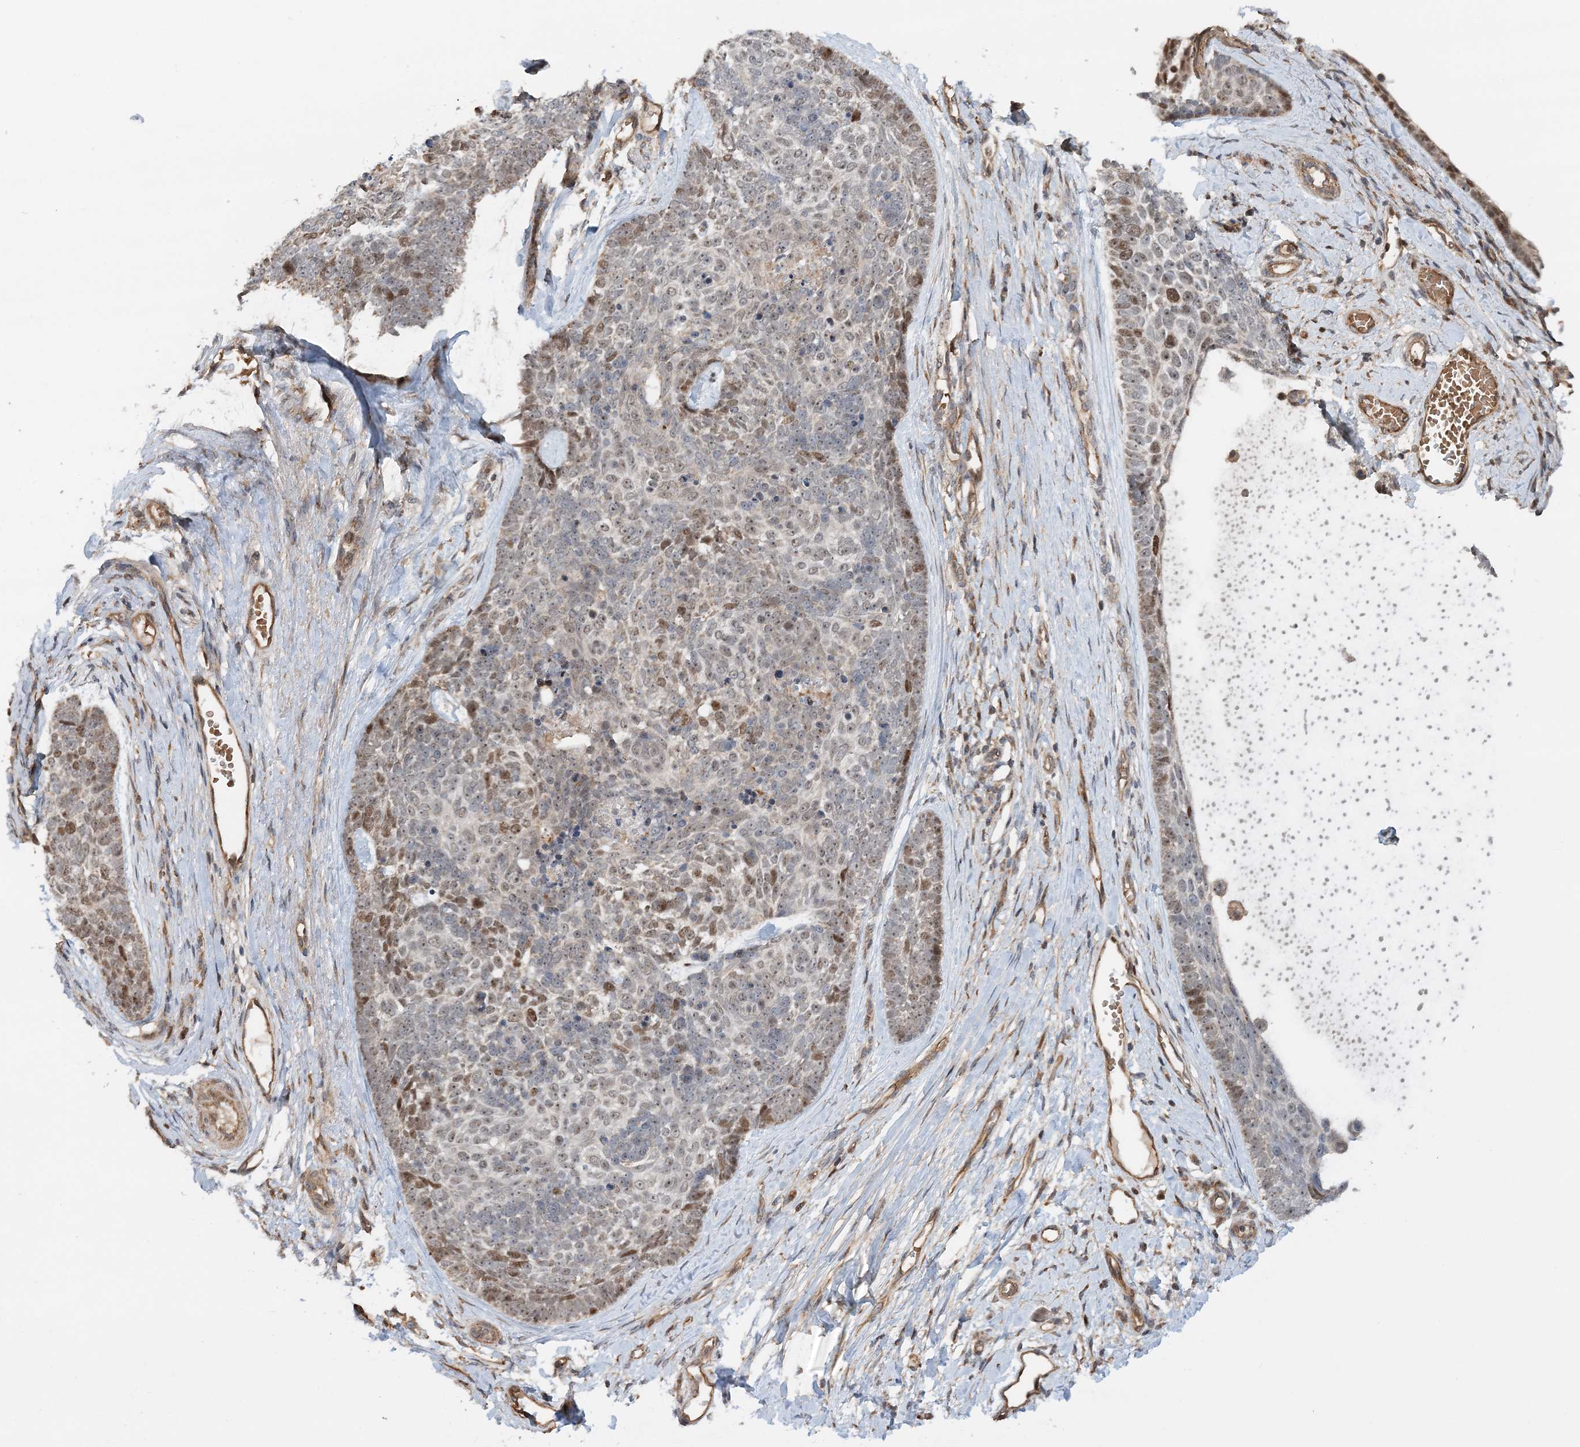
{"staining": {"intensity": "moderate", "quantity": "<25%", "location": "nuclear"}, "tissue": "skin cancer", "cell_type": "Tumor cells", "image_type": "cancer", "snomed": [{"axis": "morphology", "description": "Basal cell carcinoma"}, {"axis": "topography", "description": "Skin"}], "caption": "Human skin cancer stained with a brown dye demonstrates moderate nuclear positive expression in about <25% of tumor cells.", "gene": "KIF4A", "patient": {"sex": "female", "age": 81}}